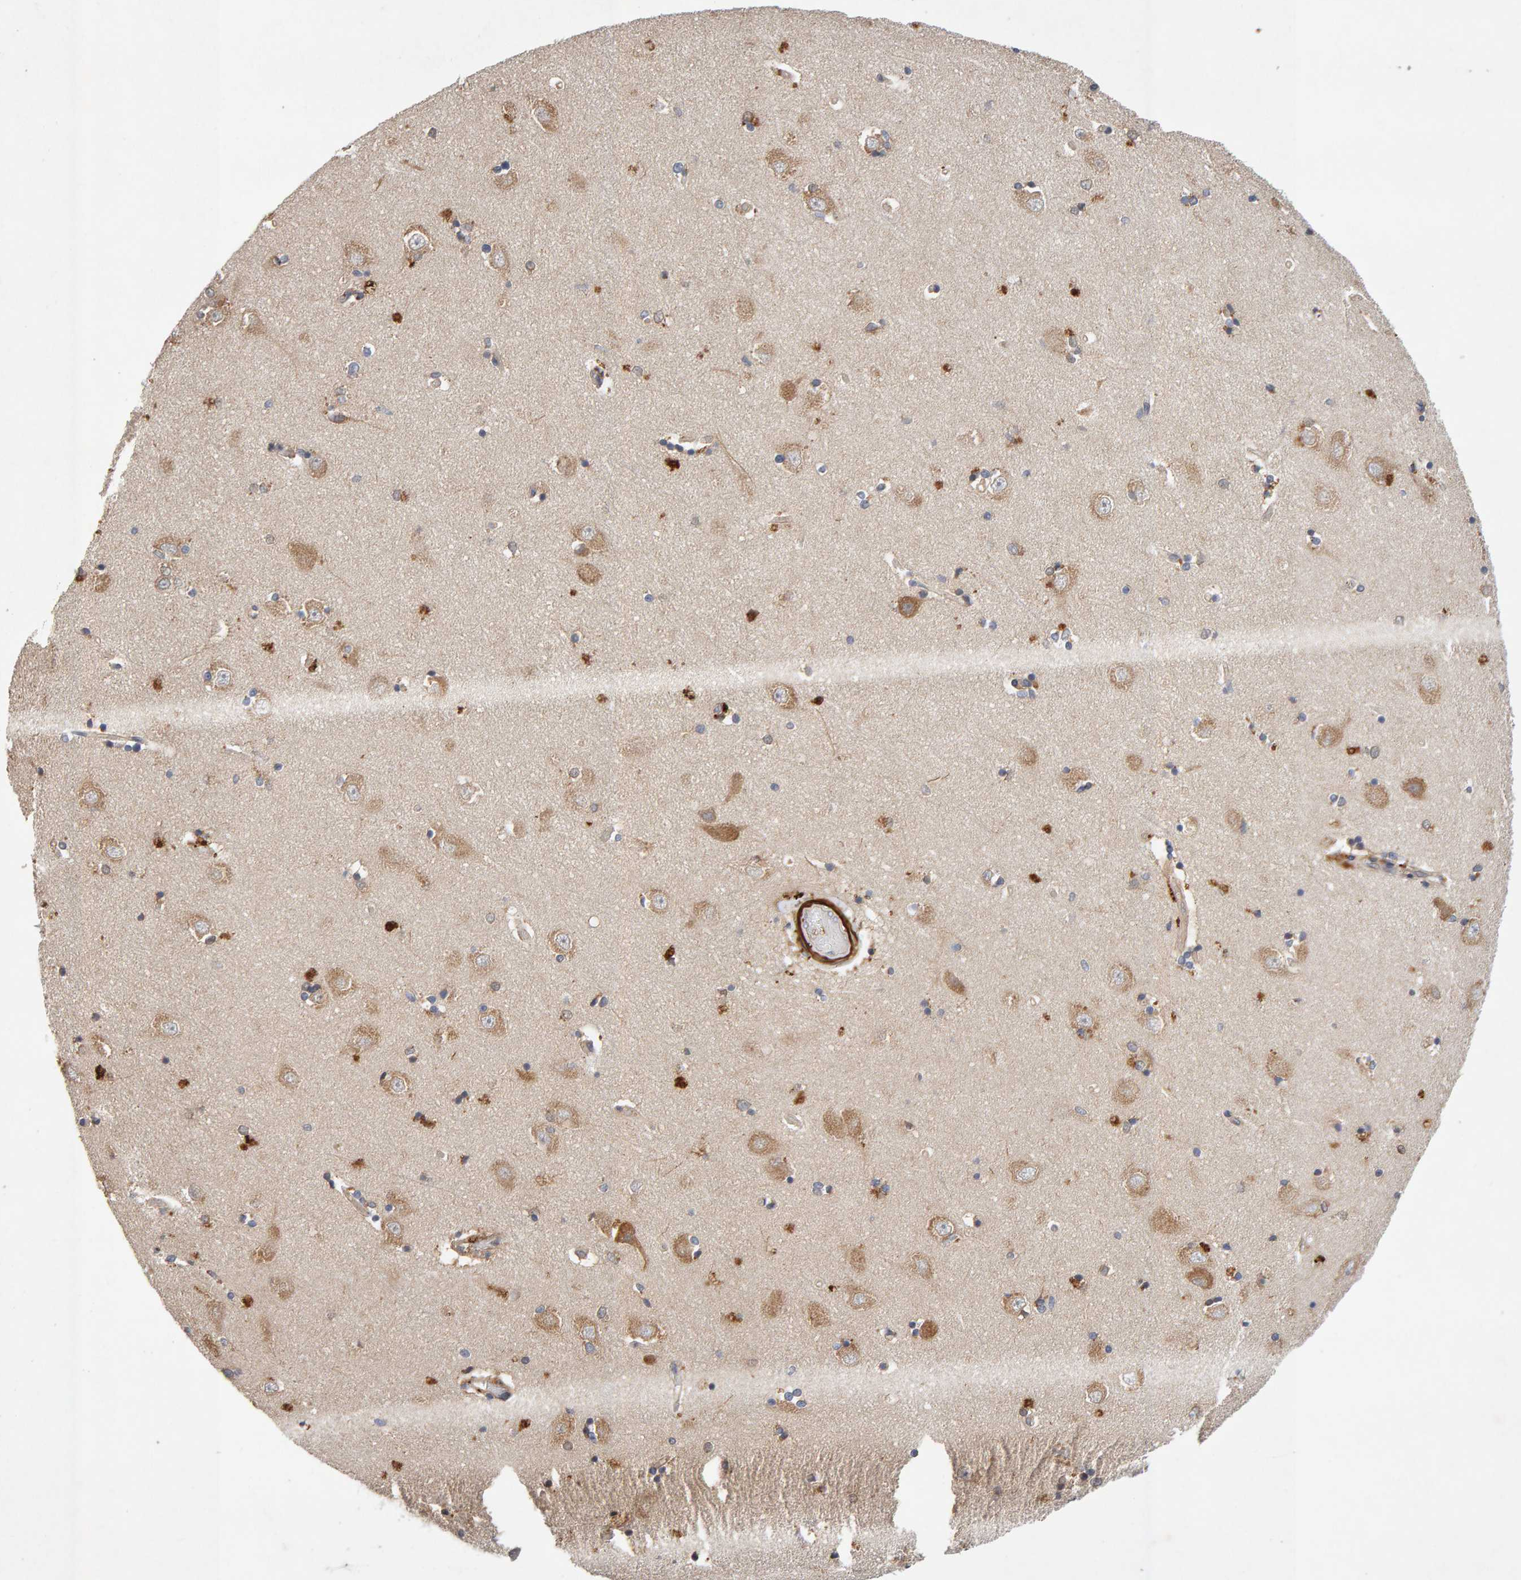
{"staining": {"intensity": "weak", "quantity": "25%-75%", "location": "cytoplasmic/membranous"}, "tissue": "hippocampus", "cell_type": "Glial cells", "image_type": "normal", "snomed": [{"axis": "morphology", "description": "Normal tissue, NOS"}, {"axis": "topography", "description": "Hippocampus"}], "caption": "High-power microscopy captured an immunohistochemistry histopathology image of benign hippocampus, revealing weak cytoplasmic/membranous staining in about 25%-75% of glial cells. The staining was performed using DAB, with brown indicating positive protein expression. Nuclei are stained blue with hematoxylin.", "gene": "RNF19A", "patient": {"sex": "male", "age": 45}}